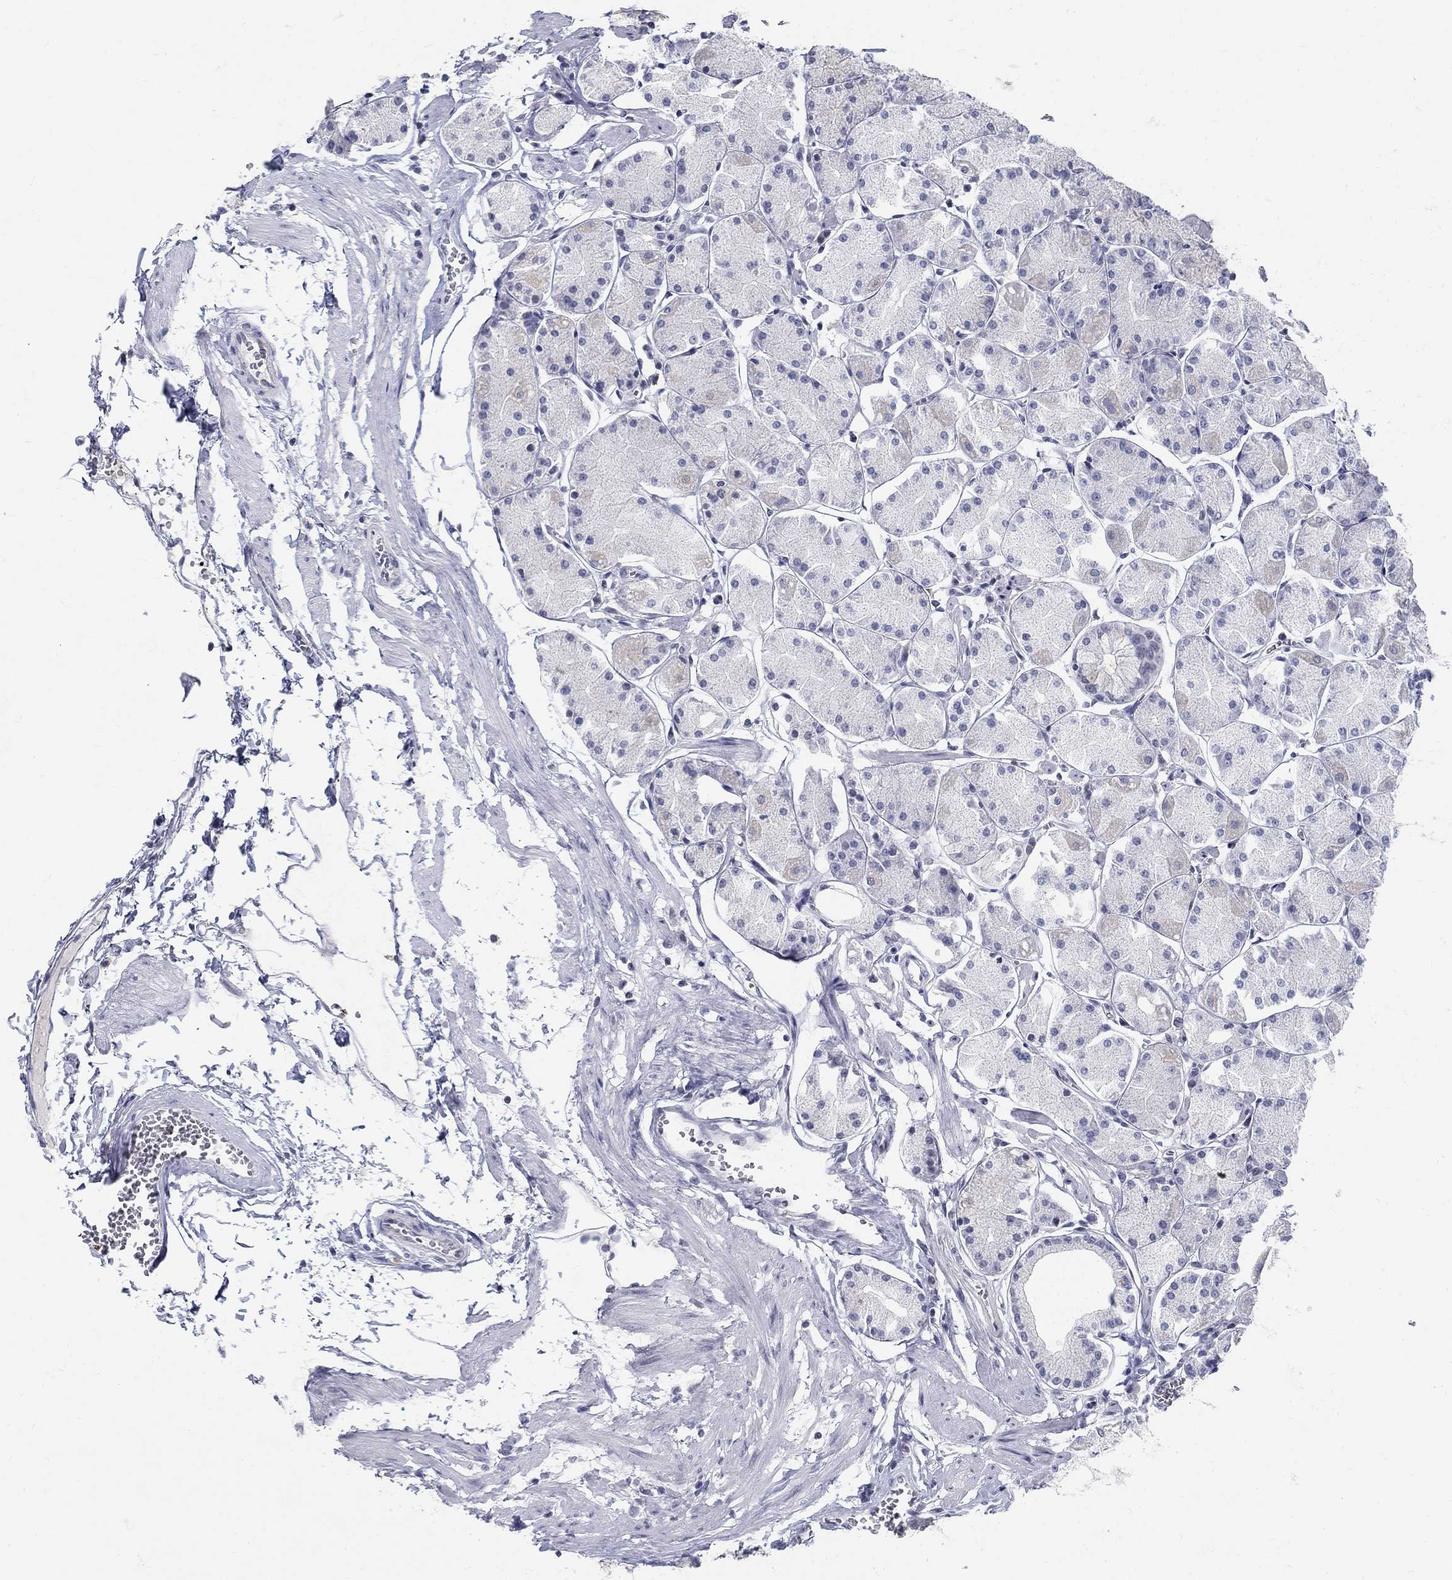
{"staining": {"intensity": "weak", "quantity": "<25%", "location": "cytoplasmic/membranous"}, "tissue": "stomach", "cell_type": "Glandular cells", "image_type": "normal", "snomed": [{"axis": "morphology", "description": "Normal tissue, NOS"}, {"axis": "topography", "description": "Stomach, upper"}], "caption": "This histopathology image is of unremarkable stomach stained with IHC to label a protein in brown with the nuclei are counter-stained blue. There is no positivity in glandular cells.", "gene": "BHLHE22", "patient": {"sex": "male", "age": 60}}